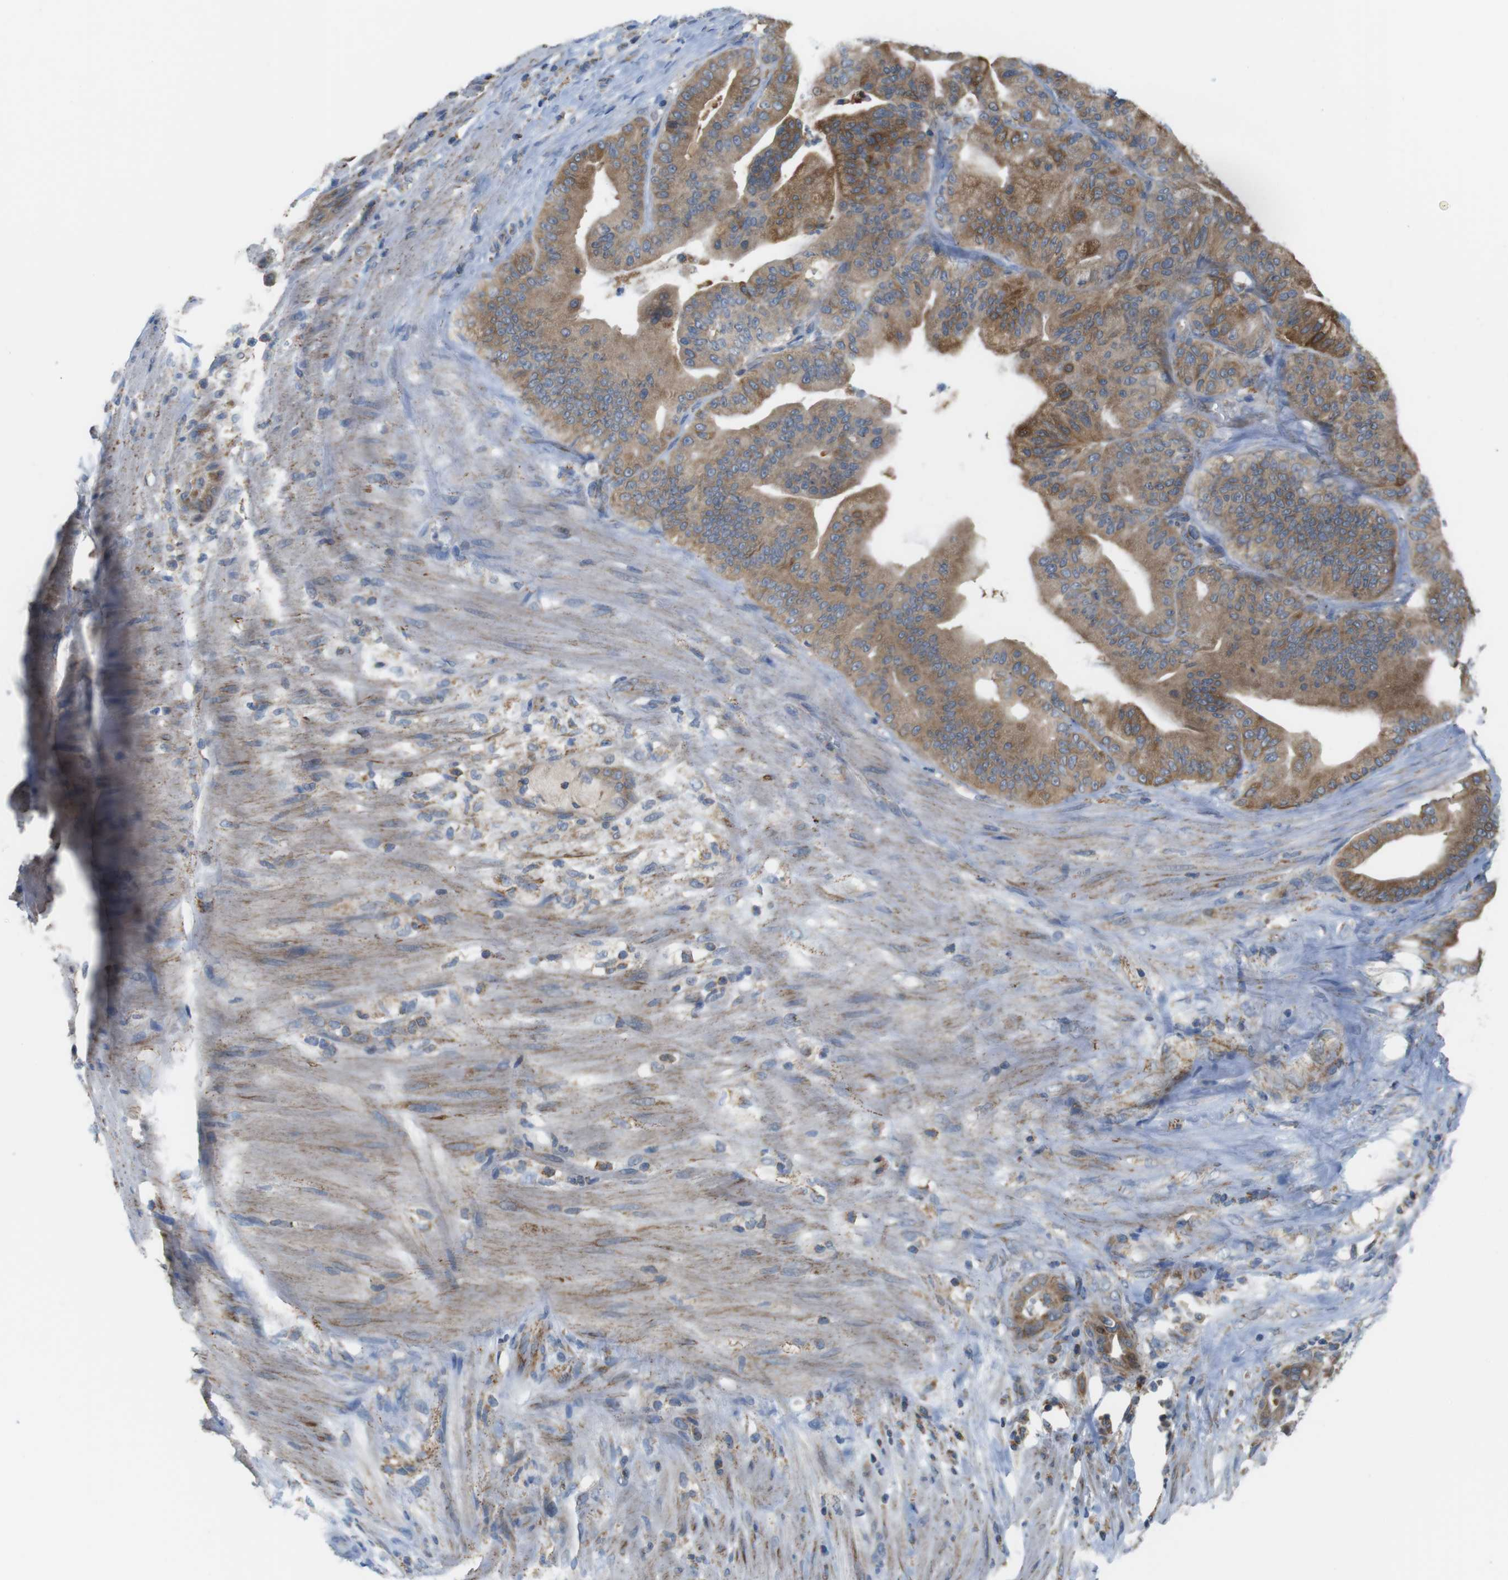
{"staining": {"intensity": "moderate", "quantity": ">75%", "location": "cytoplasmic/membranous"}, "tissue": "pancreatic cancer", "cell_type": "Tumor cells", "image_type": "cancer", "snomed": [{"axis": "morphology", "description": "Adenocarcinoma, NOS"}, {"axis": "topography", "description": "Pancreas"}], "caption": "Protein staining of pancreatic cancer (adenocarcinoma) tissue shows moderate cytoplasmic/membranous staining in approximately >75% of tumor cells.", "gene": "GRIK2", "patient": {"sex": "male", "age": 63}}